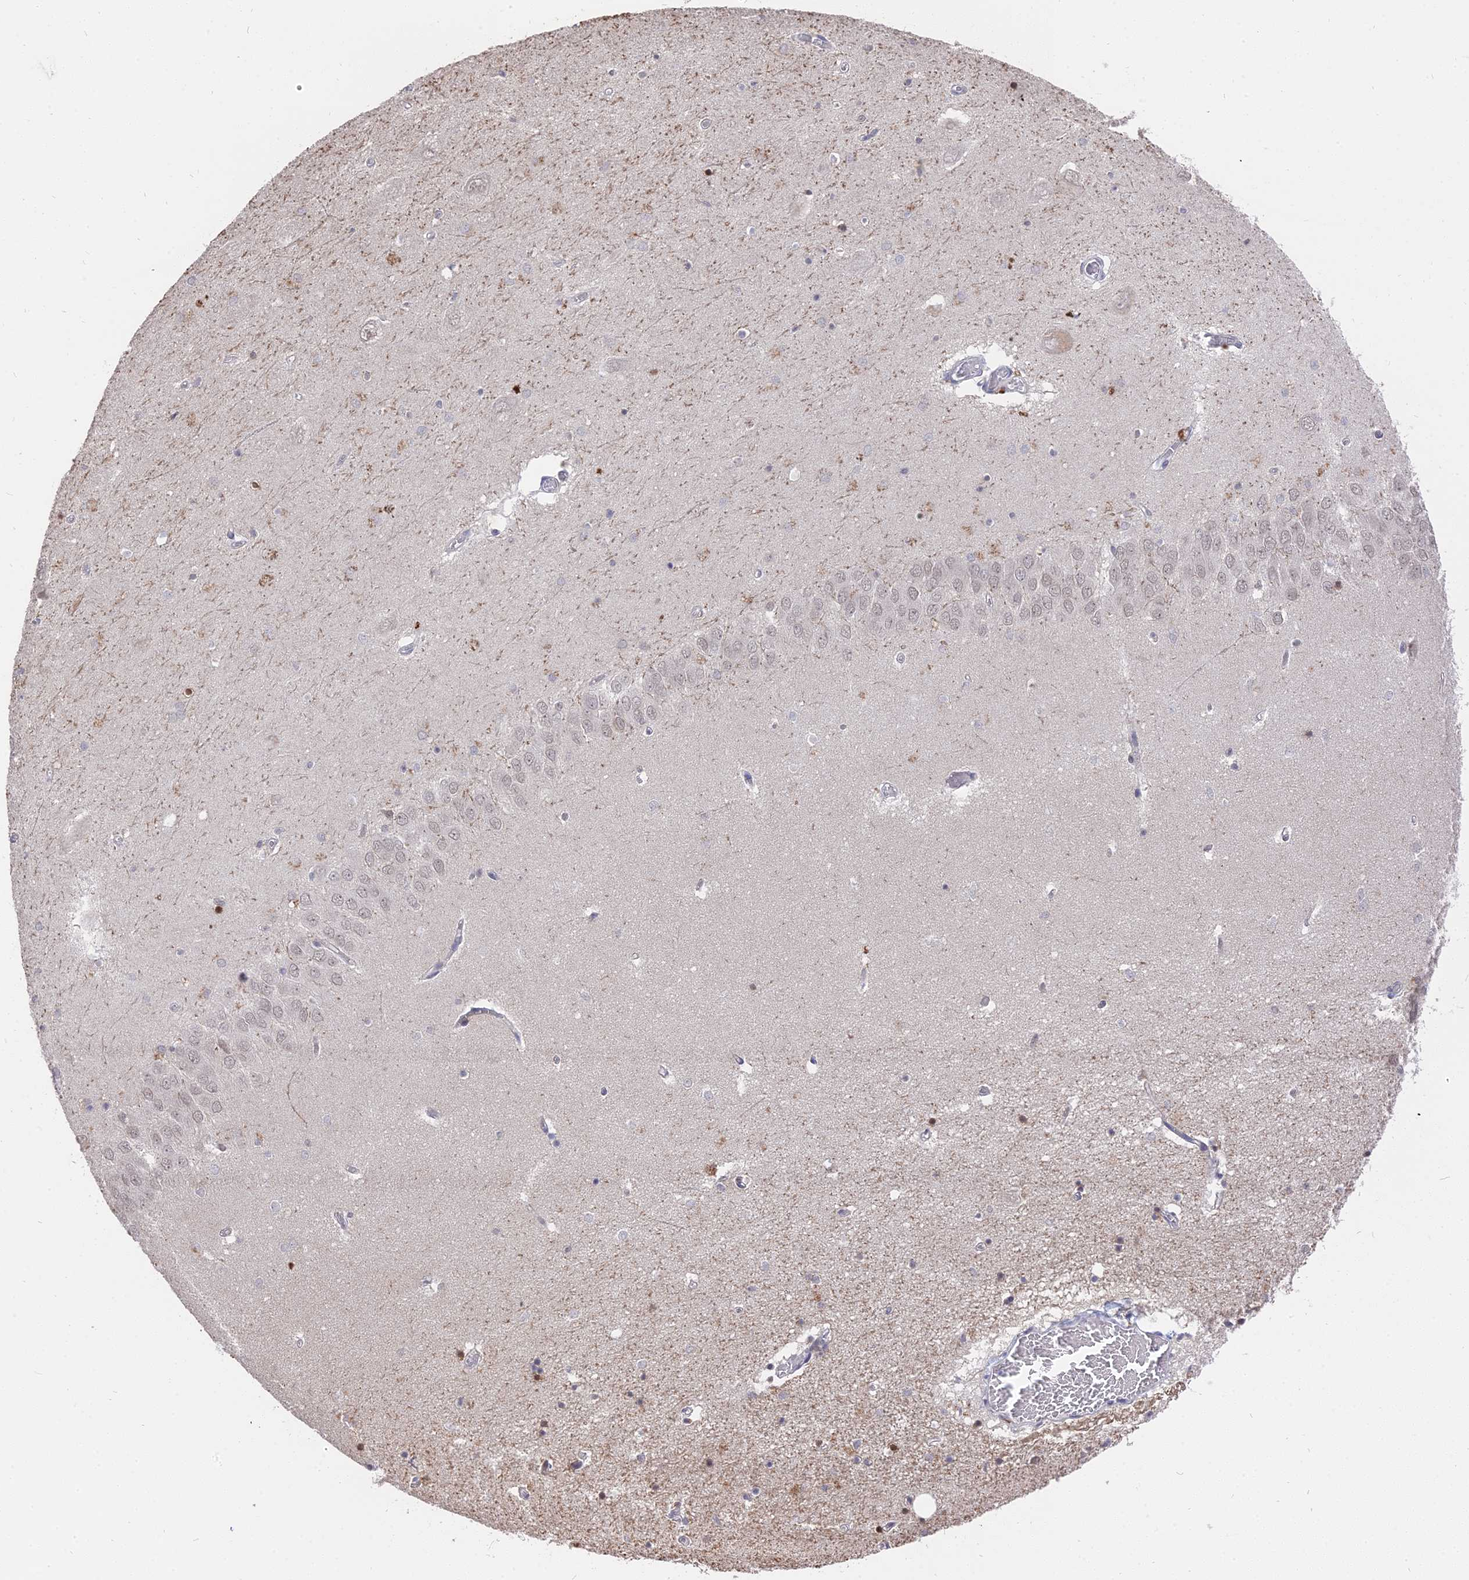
{"staining": {"intensity": "moderate", "quantity": "<25%", "location": "nuclear"}, "tissue": "hippocampus", "cell_type": "Glial cells", "image_type": "normal", "snomed": [{"axis": "morphology", "description": "Normal tissue, NOS"}, {"axis": "topography", "description": "Hippocampus"}], "caption": "Immunohistochemical staining of unremarkable hippocampus exhibits low levels of moderate nuclear positivity in approximately <25% of glial cells.", "gene": "NR1H3", "patient": {"sex": "male", "age": 70}}